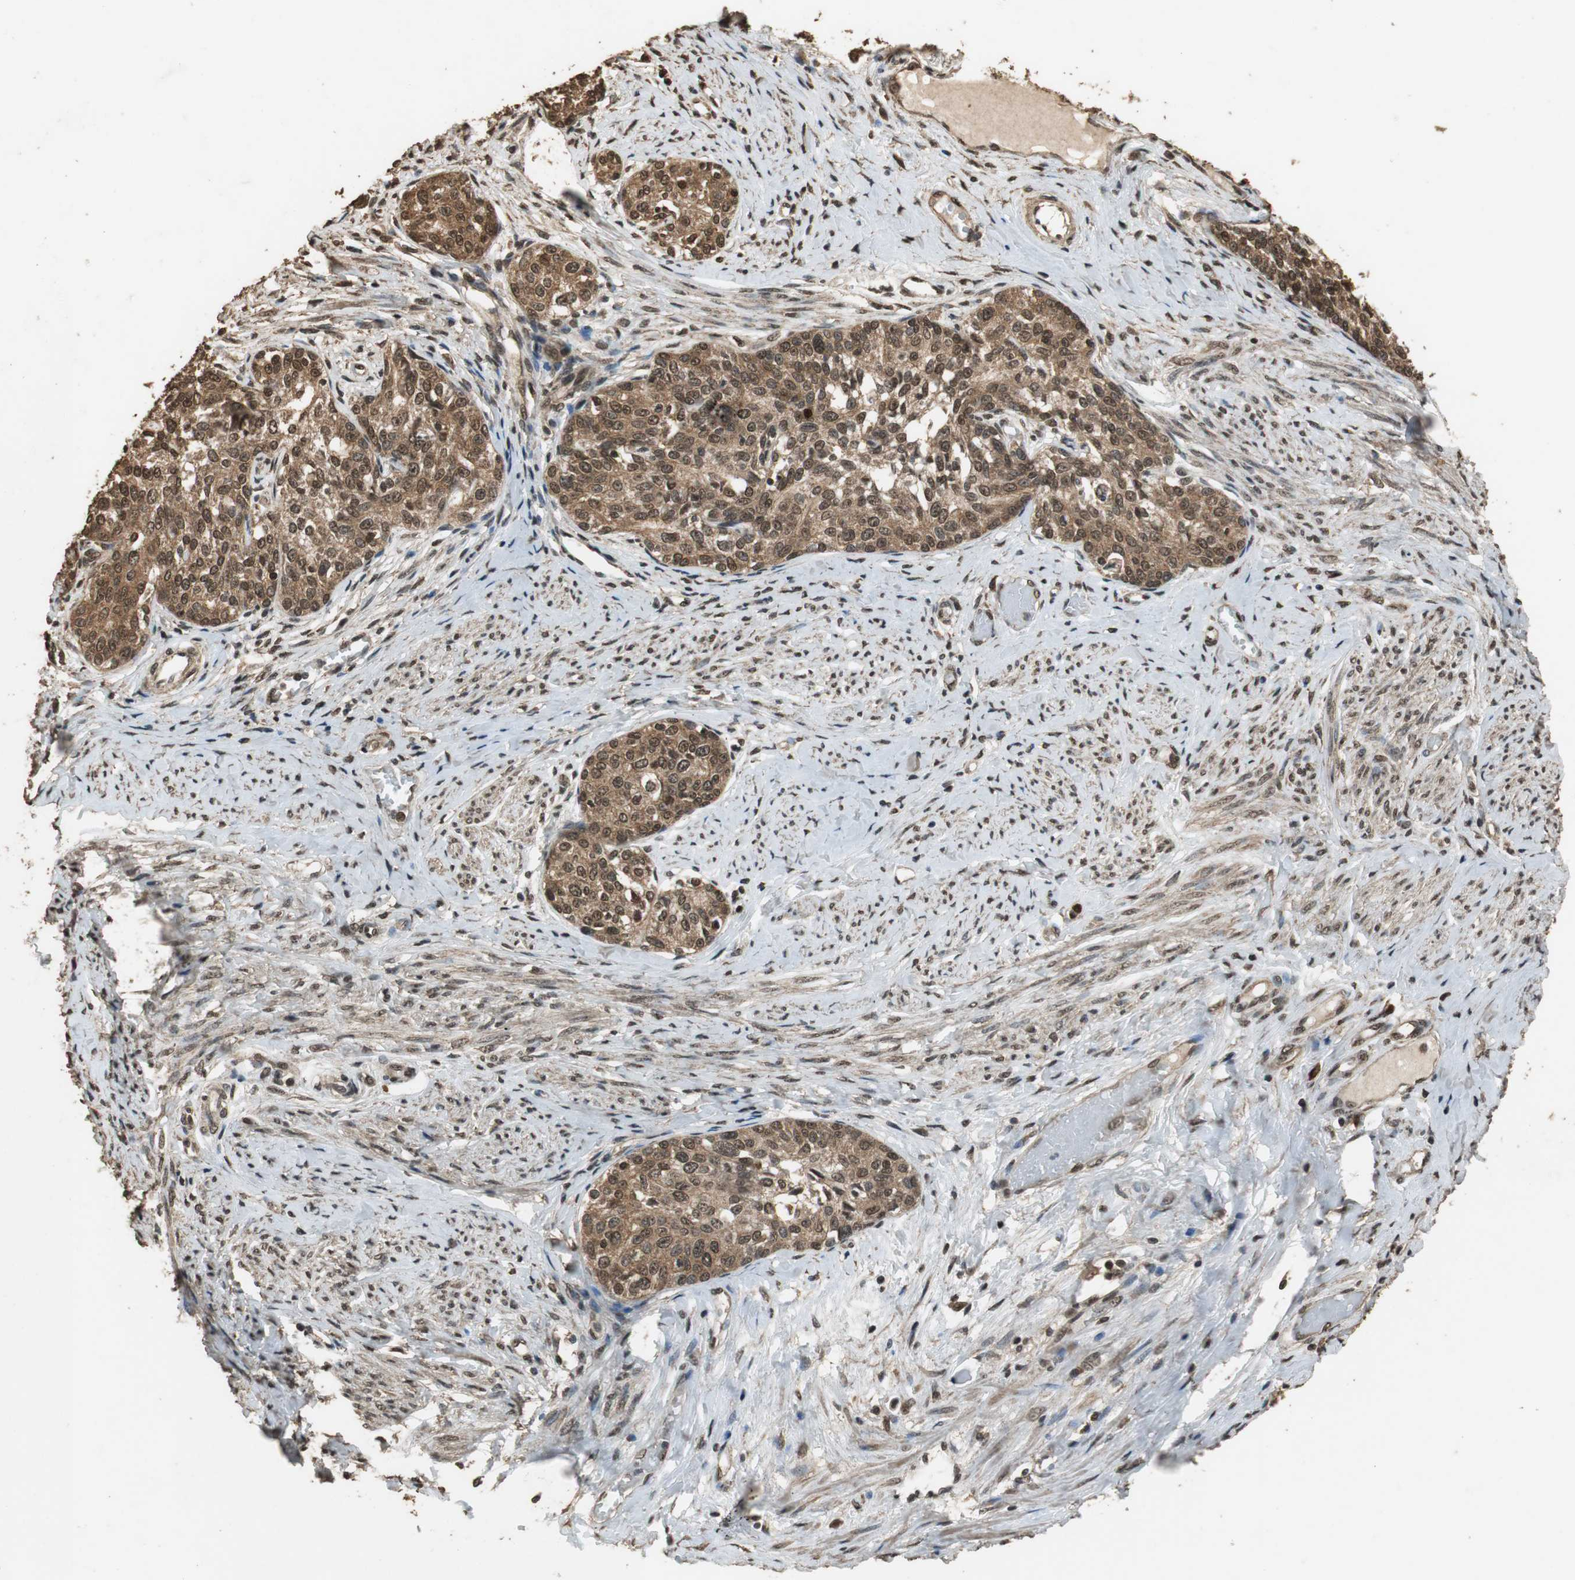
{"staining": {"intensity": "strong", "quantity": ">75%", "location": "cytoplasmic/membranous,nuclear"}, "tissue": "cervical cancer", "cell_type": "Tumor cells", "image_type": "cancer", "snomed": [{"axis": "morphology", "description": "Squamous cell carcinoma, NOS"}, {"axis": "morphology", "description": "Adenocarcinoma, NOS"}, {"axis": "topography", "description": "Cervix"}], "caption": "Immunohistochemical staining of cervical adenocarcinoma shows high levels of strong cytoplasmic/membranous and nuclear staining in approximately >75% of tumor cells.", "gene": "ZNF18", "patient": {"sex": "female", "age": 52}}